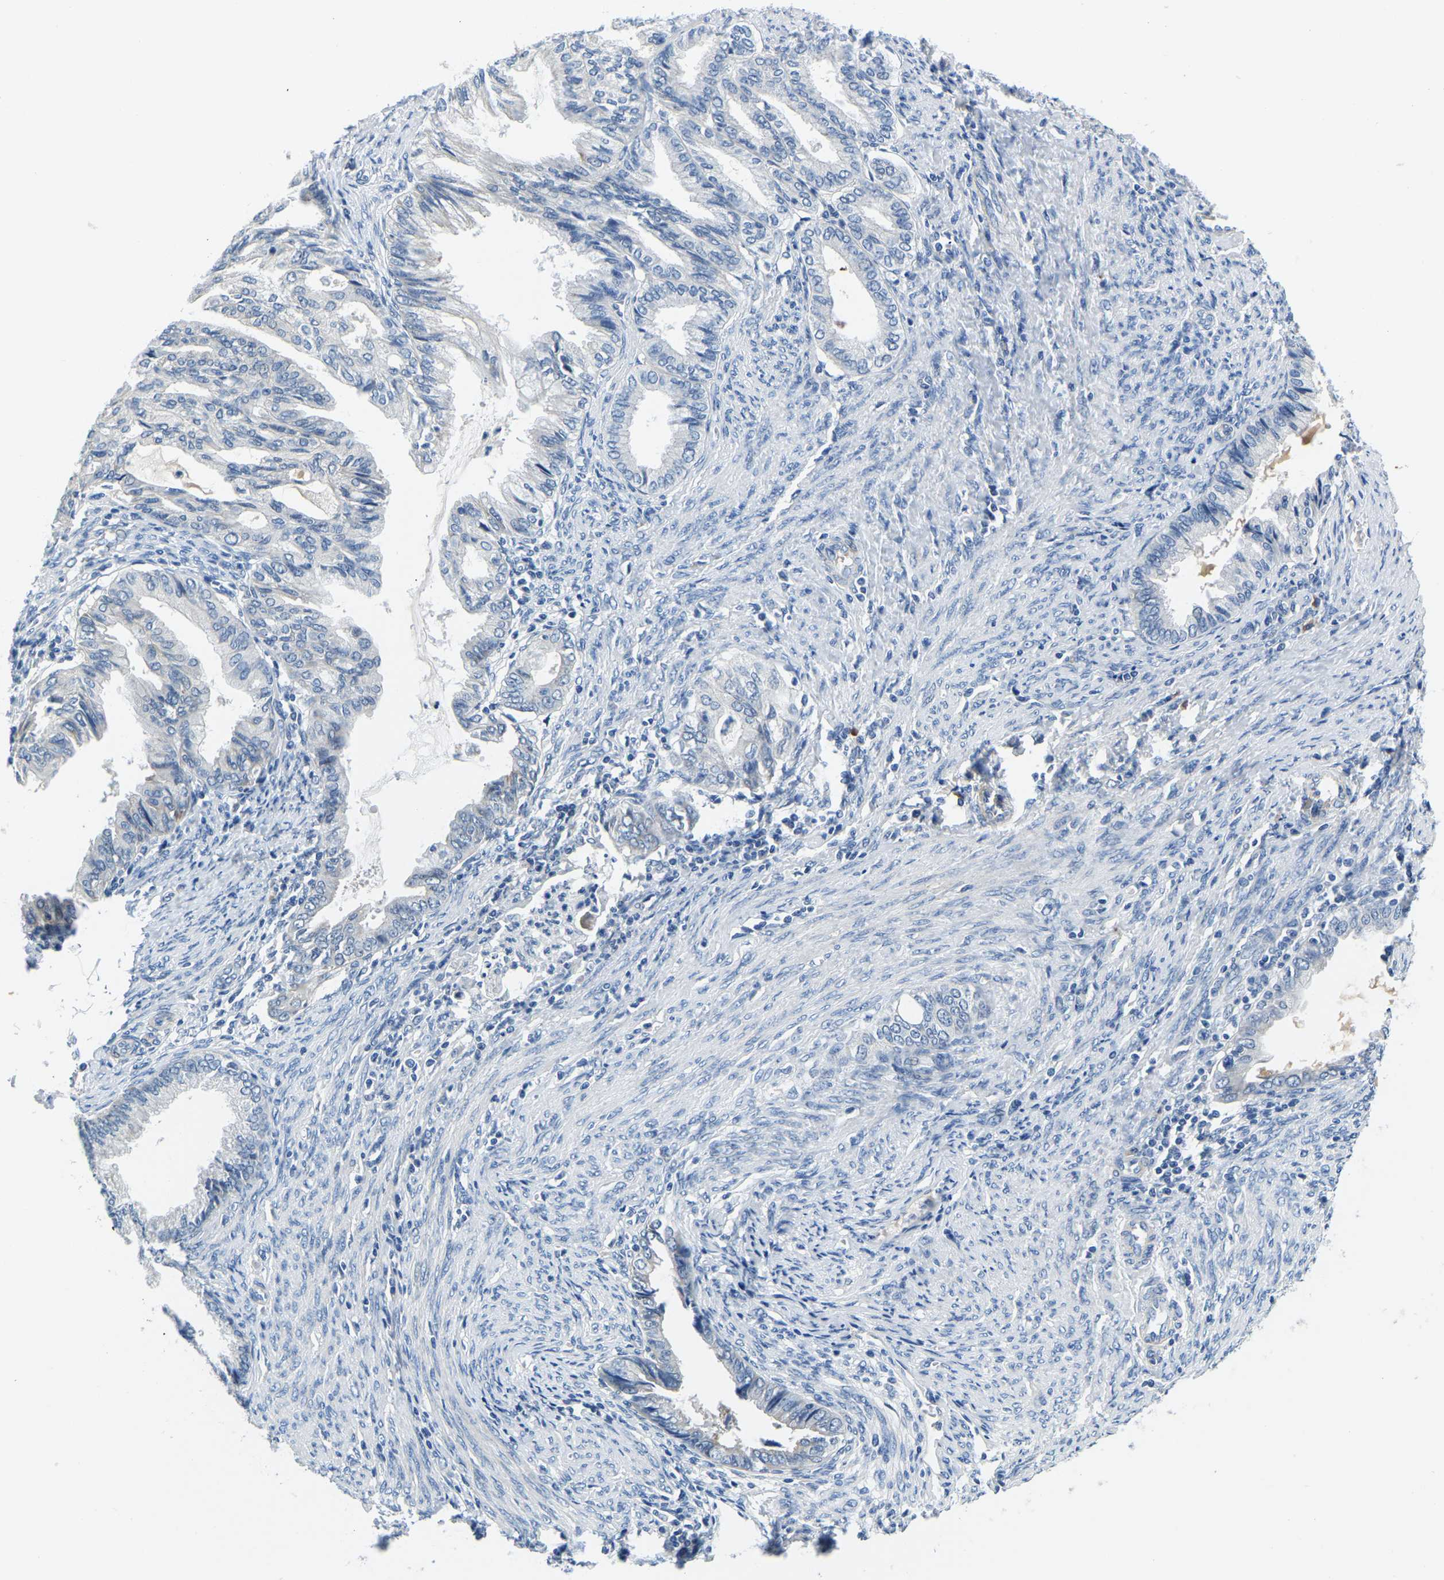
{"staining": {"intensity": "negative", "quantity": "none", "location": "none"}, "tissue": "endometrial cancer", "cell_type": "Tumor cells", "image_type": "cancer", "snomed": [{"axis": "morphology", "description": "Adenocarcinoma, NOS"}, {"axis": "topography", "description": "Endometrium"}], "caption": "Tumor cells are negative for protein expression in human endometrial cancer.", "gene": "LIAS", "patient": {"sex": "female", "age": 86}}